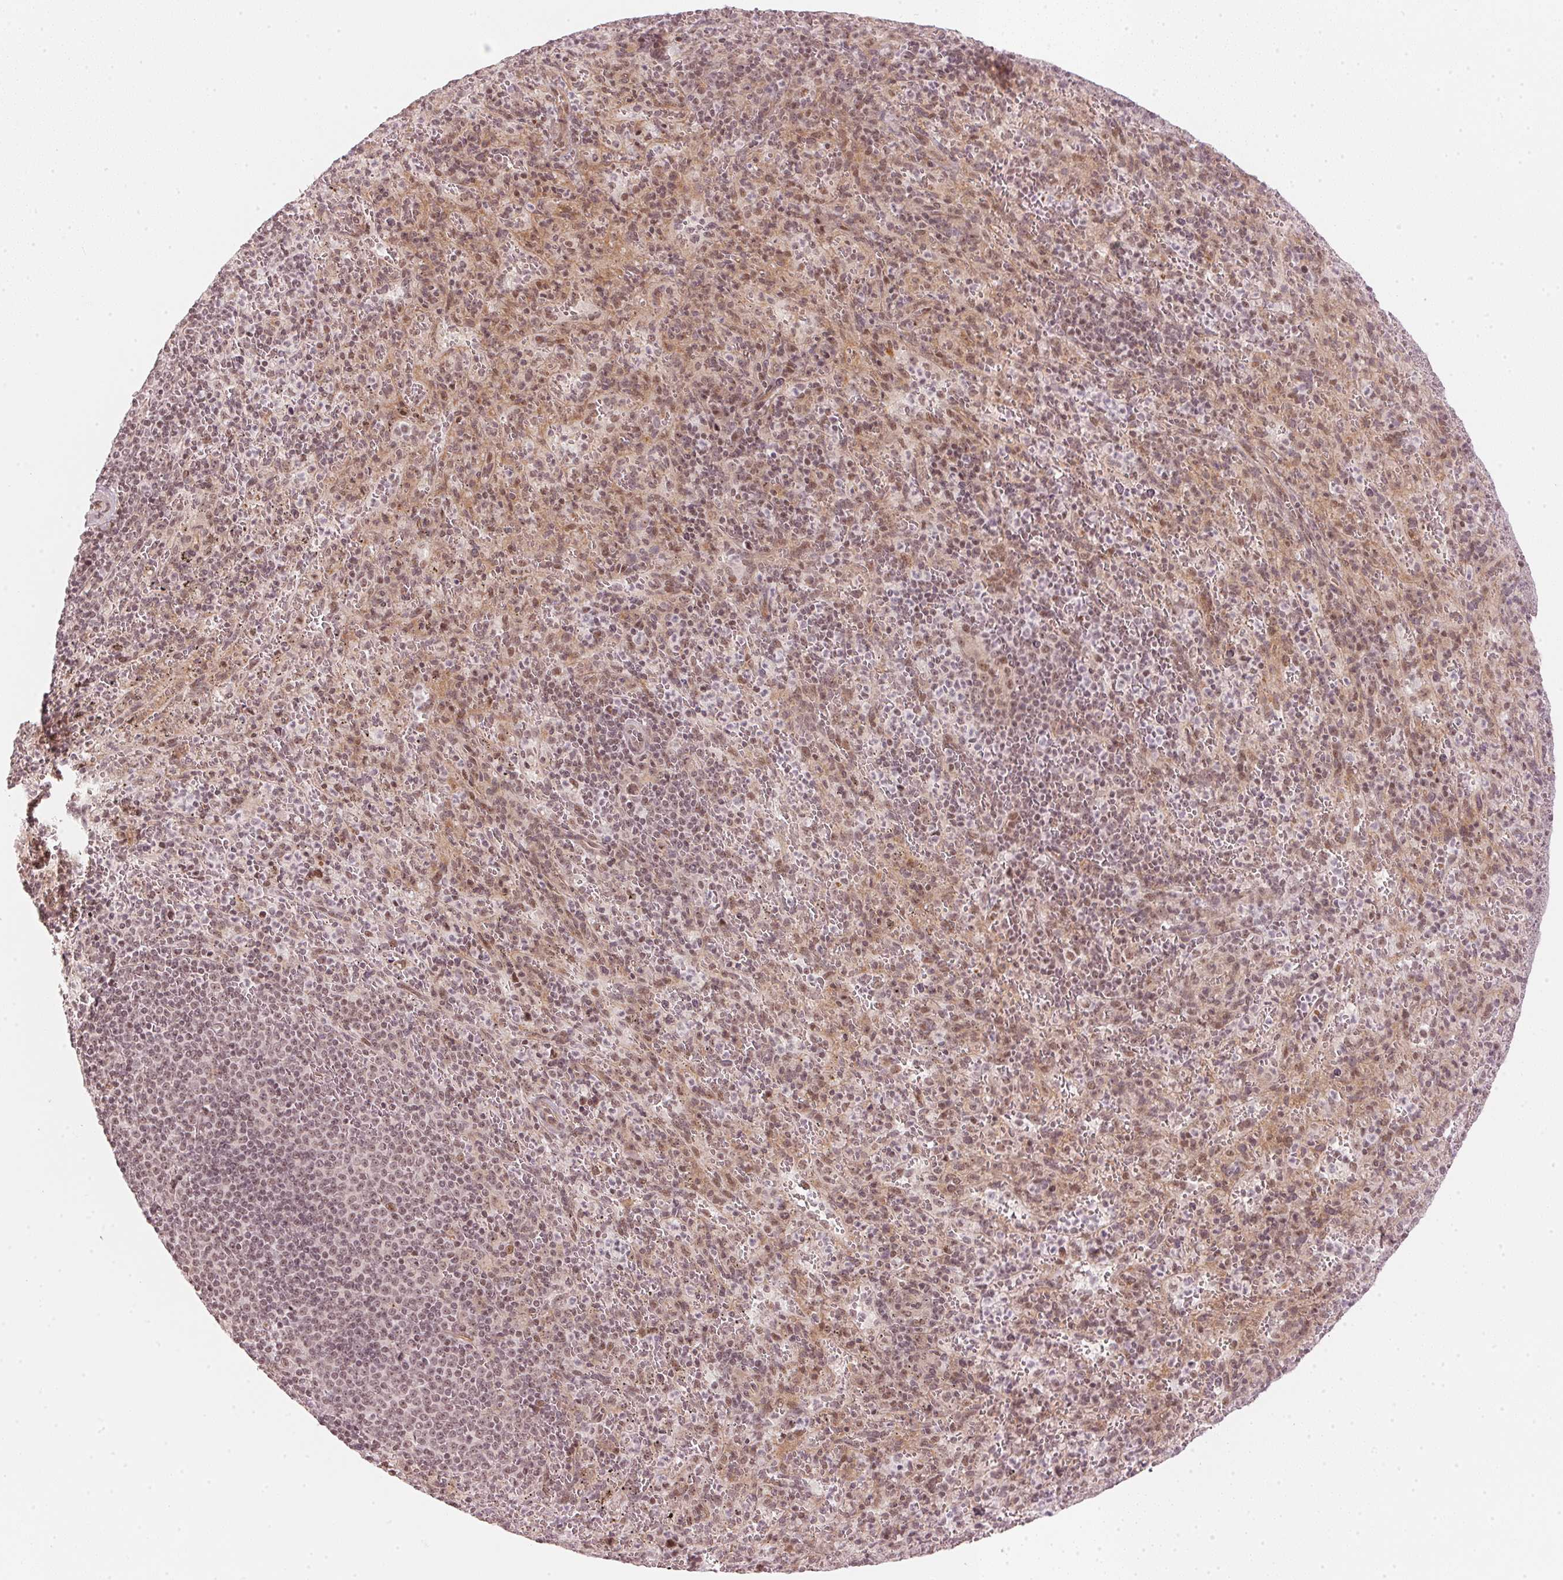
{"staining": {"intensity": "moderate", "quantity": "25%-75%", "location": "nuclear"}, "tissue": "spleen", "cell_type": "Cells in red pulp", "image_type": "normal", "snomed": [{"axis": "morphology", "description": "Normal tissue, NOS"}, {"axis": "topography", "description": "Spleen"}], "caption": "Immunohistochemistry of unremarkable spleen displays medium levels of moderate nuclear staining in about 25%-75% of cells in red pulp.", "gene": "KAT6A", "patient": {"sex": "male", "age": 57}}